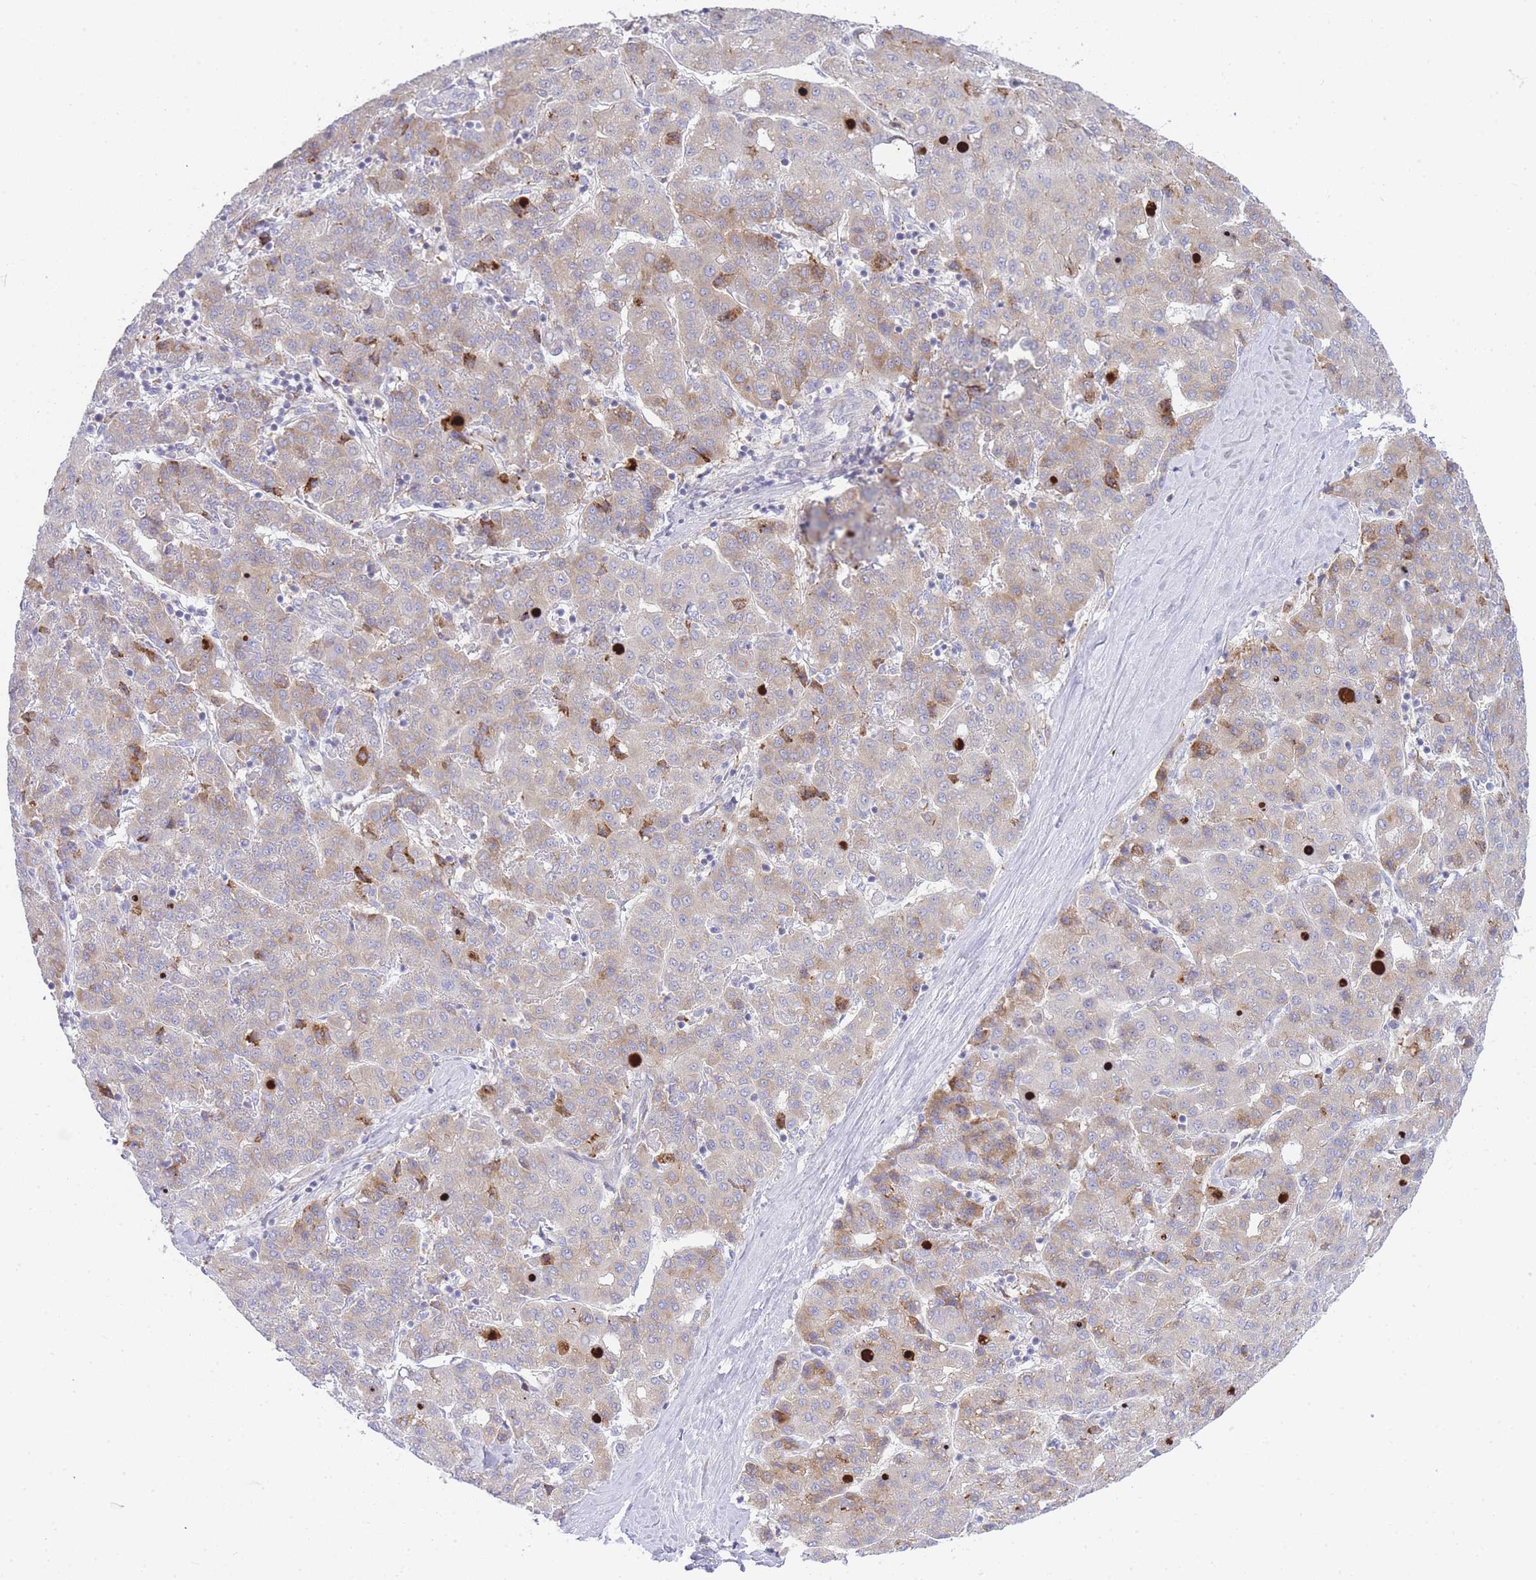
{"staining": {"intensity": "moderate", "quantity": "<25%", "location": "cytoplasmic/membranous"}, "tissue": "liver cancer", "cell_type": "Tumor cells", "image_type": "cancer", "snomed": [{"axis": "morphology", "description": "Carcinoma, Hepatocellular, NOS"}, {"axis": "topography", "description": "Liver"}], "caption": "Protein analysis of hepatocellular carcinoma (liver) tissue exhibits moderate cytoplasmic/membranous staining in about <25% of tumor cells.", "gene": "ZNF510", "patient": {"sex": "male", "age": 65}}